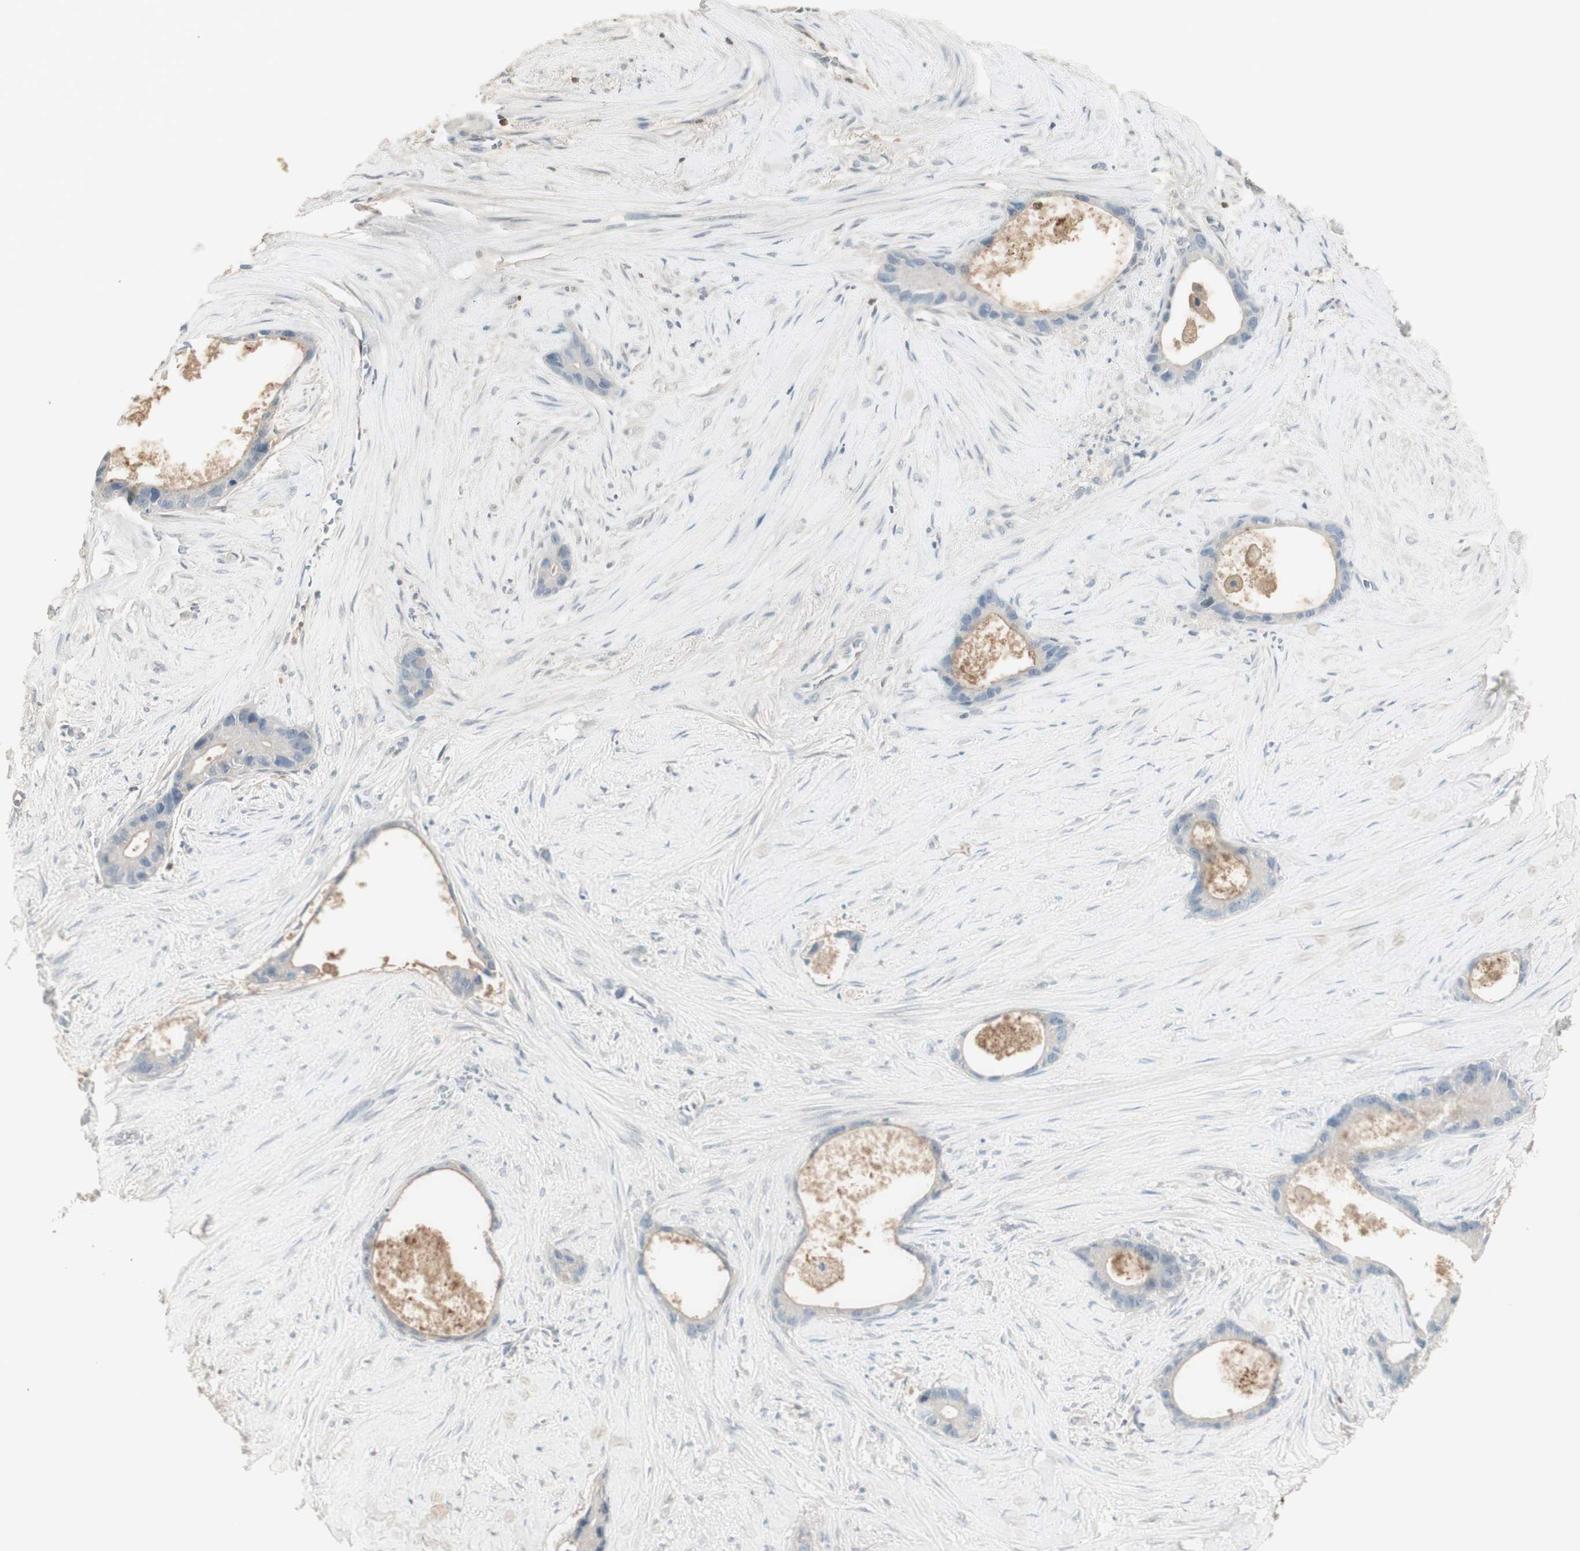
{"staining": {"intensity": "negative", "quantity": "none", "location": "none"}, "tissue": "liver cancer", "cell_type": "Tumor cells", "image_type": "cancer", "snomed": [{"axis": "morphology", "description": "Cholangiocarcinoma"}, {"axis": "topography", "description": "Liver"}], "caption": "Liver cancer was stained to show a protein in brown. There is no significant staining in tumor cells.", "gene": "IFNG", "patient": {"sex": "female", "age": 55}}